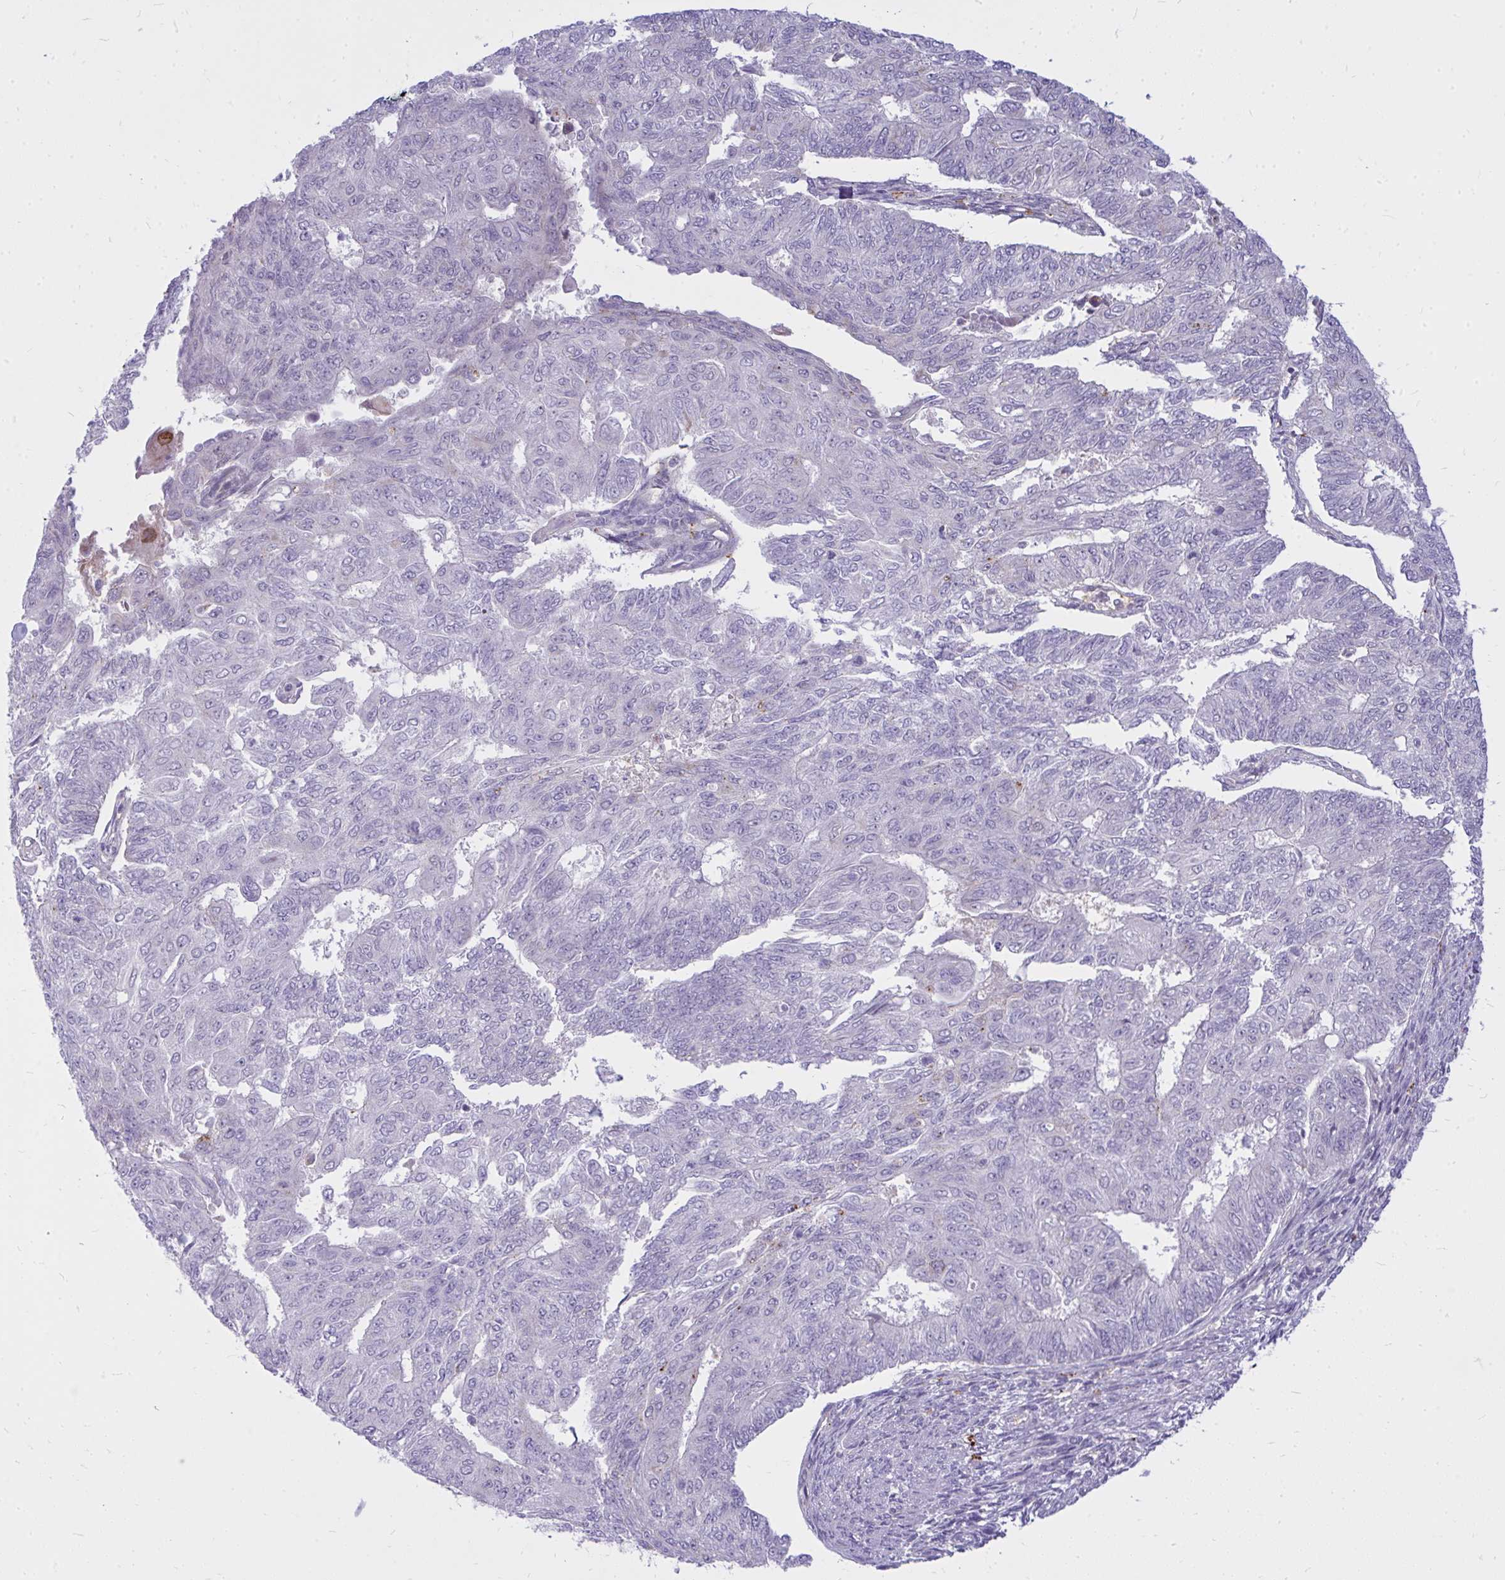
{"staining": {"intensity": "negative", "quantity": "none", "location": "none"}, "tissue": "endometrial cancer", "cell_type": "Tumor cells", "image_type": "cancer", "snomed": [{"axis": "morphology", "description": "Adenocarcinoma, NOS"}, {"axis": "topography", "description": "Endometrium"}], "caption": "Protein analysis of adenocarcinoma (endometrial) reveals no significant positivity in tumor cells.", "gene": "ZSCAN25", "patient": {"sex": "female", "age": 32}}